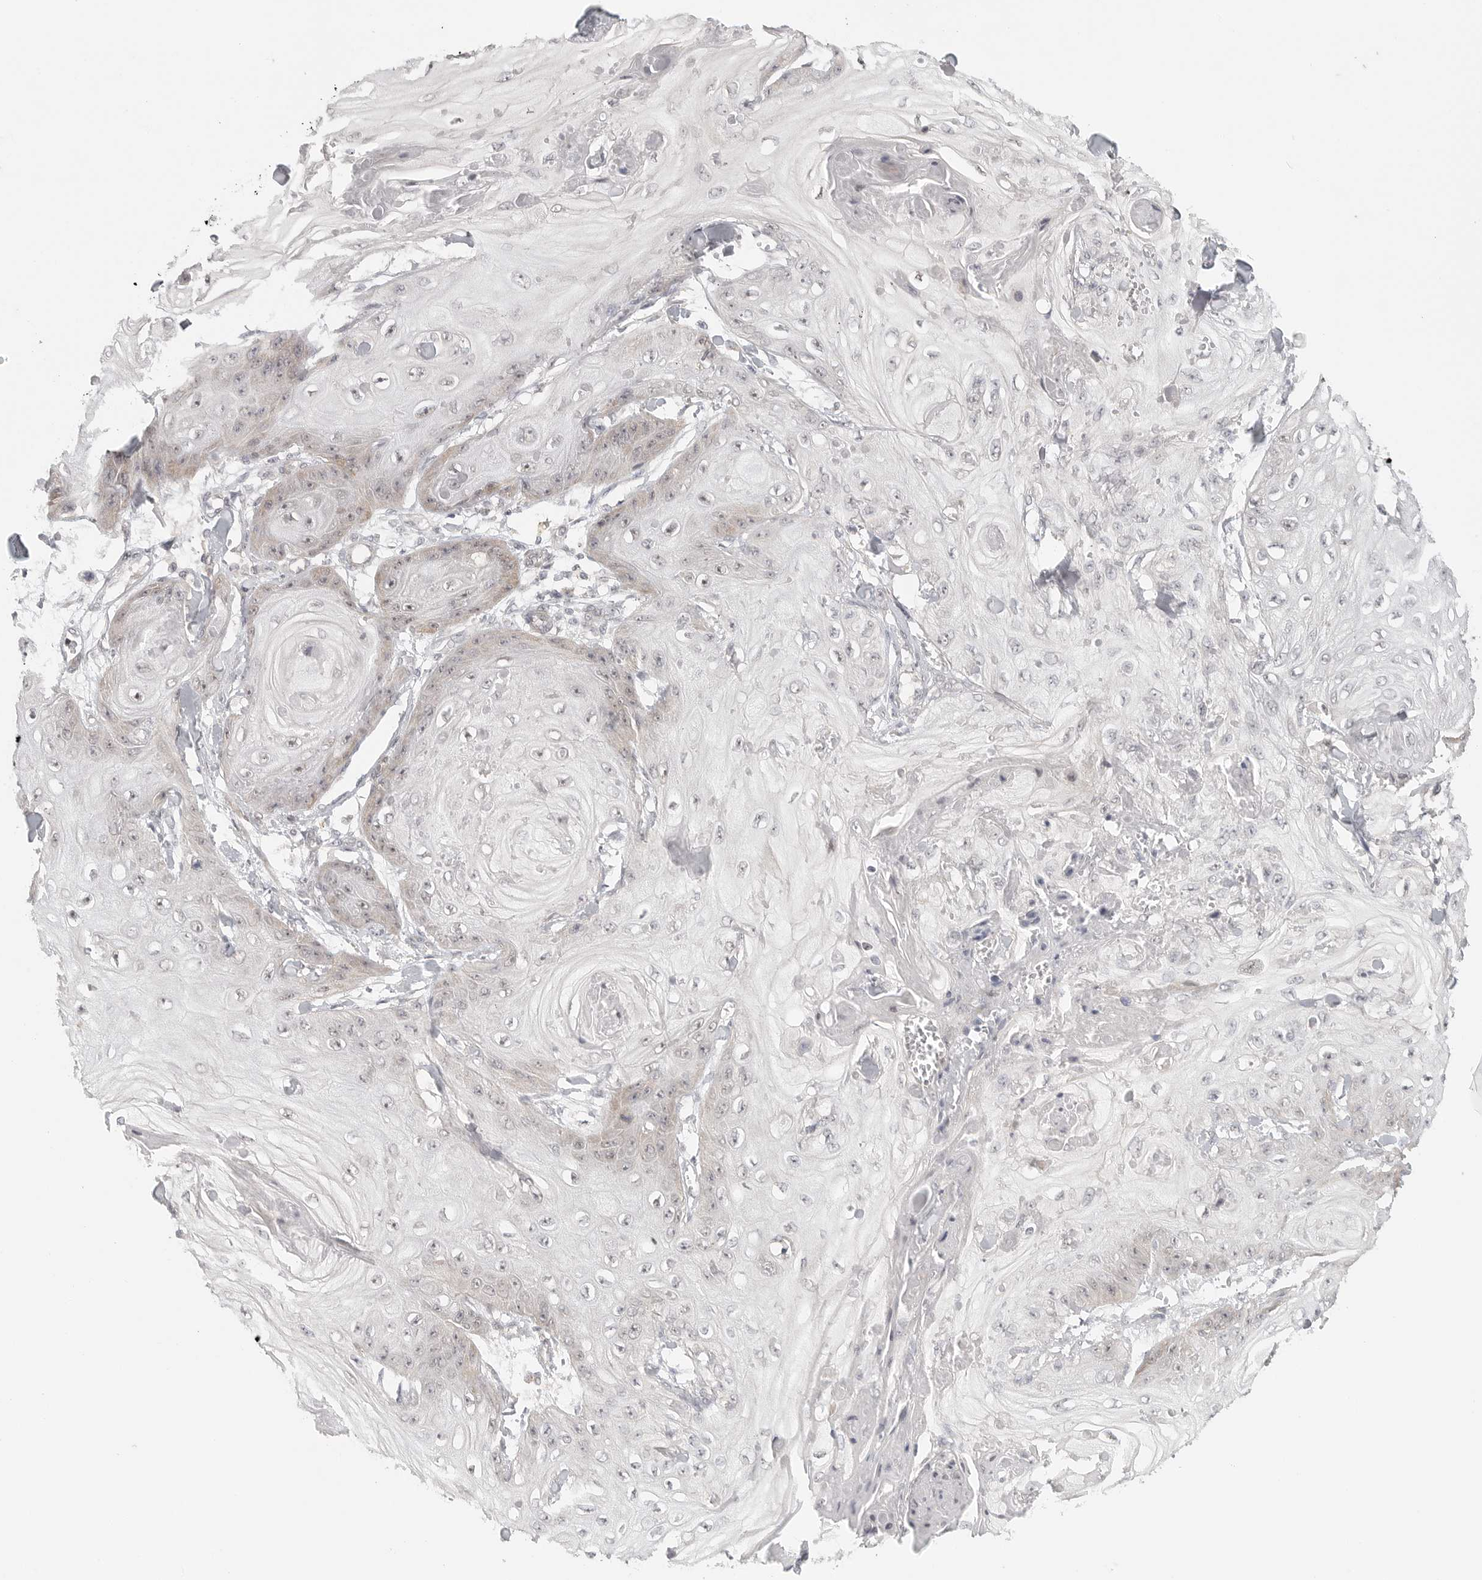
{"staining": {"intensity": "weak", "quantity": "<25%", "location": "cytoplasmic/membranous"}, "tissue": "skin cancer", "cell_type": "Tumor cells", "image_type": "cancer", "snomed": [{"axis": "morphology", "description": "Squamous cell carcinoma, NOS"}, {"axis": "topography", "description": "Skin"}], "caption": "Immunohistochemistry (IHC) of human skin cancer shows no positivity in tumor cells.", "gene": "HDAC6", "patient": {"sex": "male", "age": 74}}